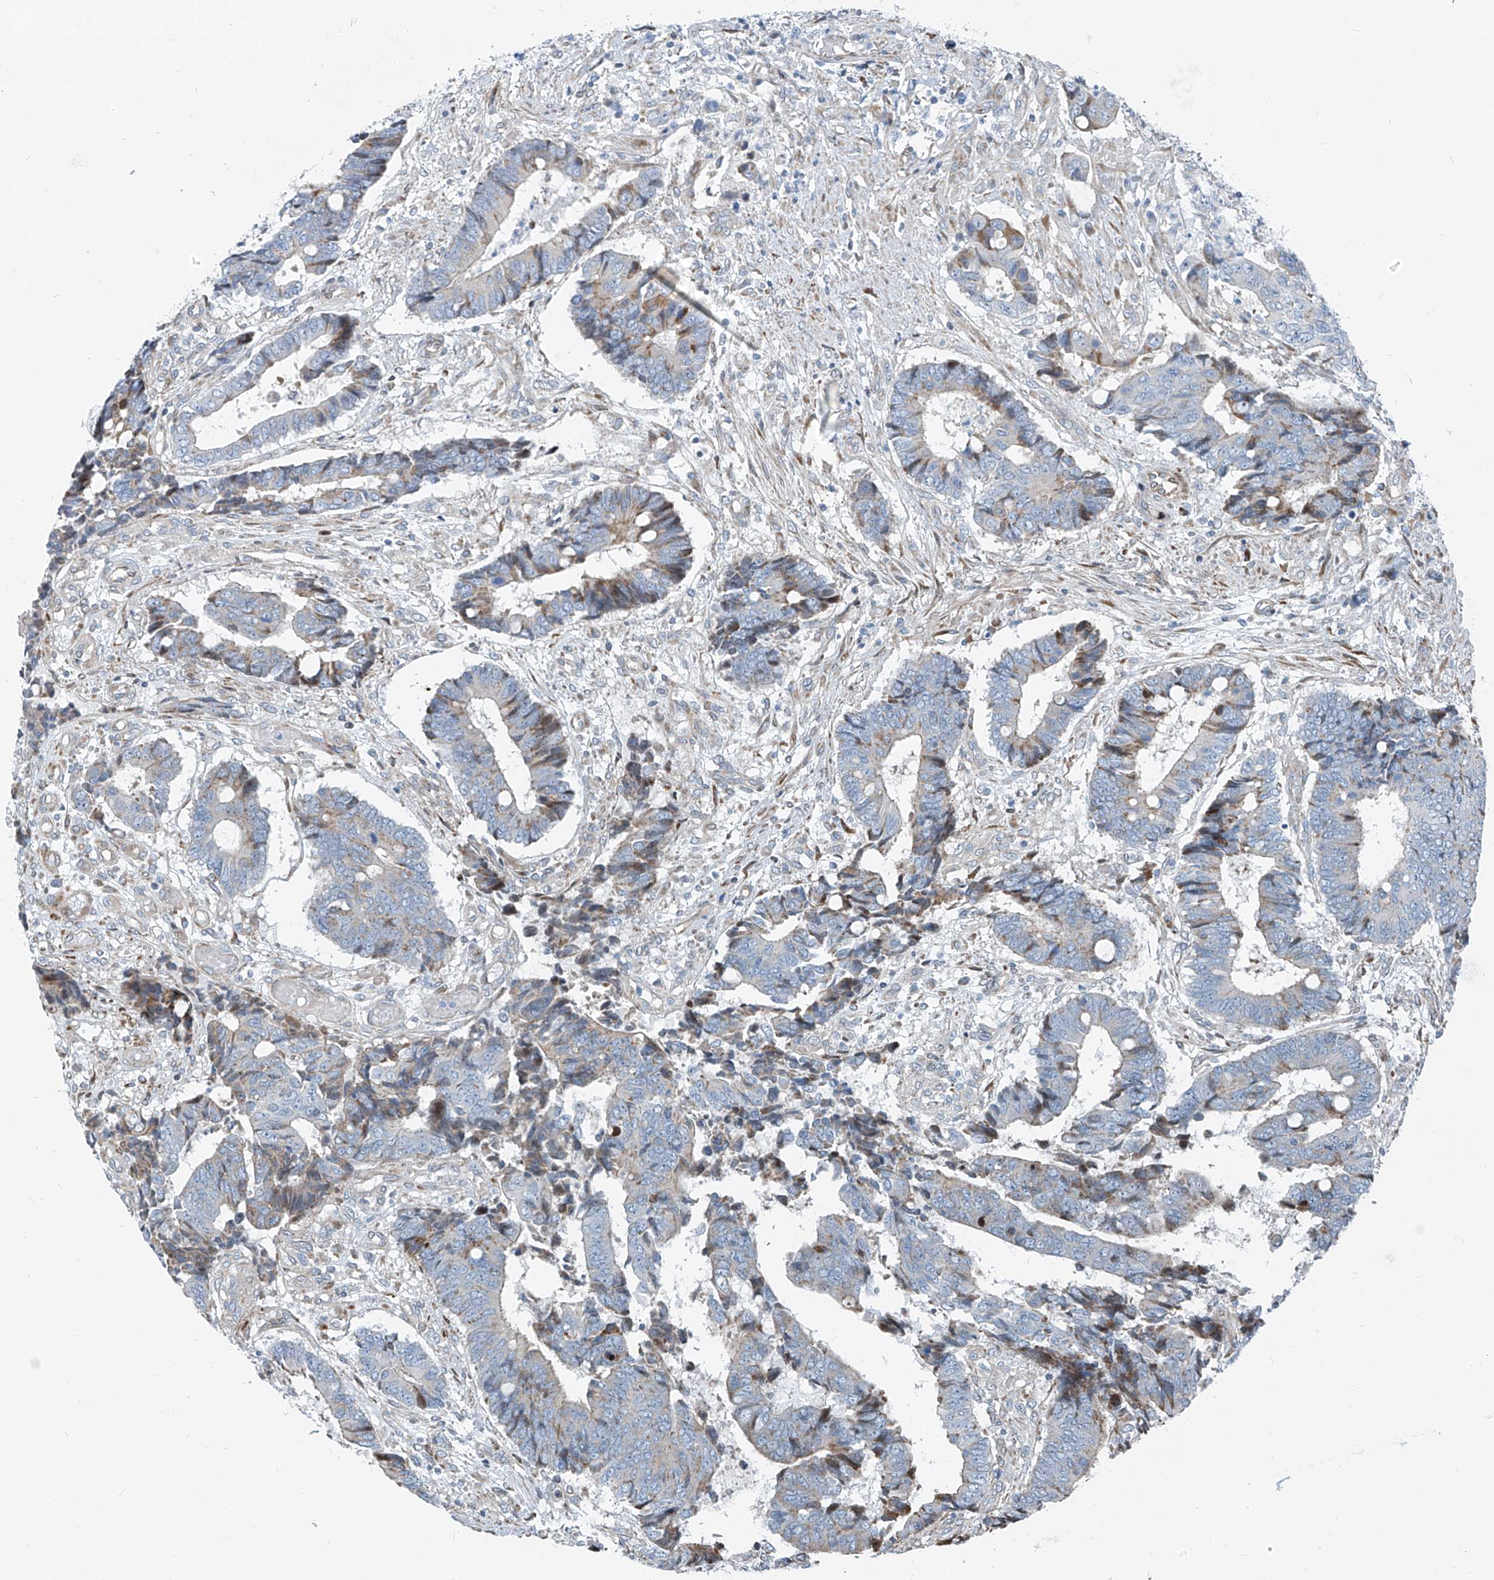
{"staining": {"intensity": "moderate", "quantity": "<25%", "location": "cytoplasmic/membranous"}, "tissue": "colorectal cancer", "cell_type": "Tumor cells", "image_type": "cancer", "snomed": [{"axis": "morphology", "description": "Adenocarcinoma, NOS"}, {"axis": "topography", "description": "Rectum"}], "caption": "Protein expression analysis of adenocarcinoma (colorectal) exhibits moderate cytoplasmic/membranous expression in about <25% of tumor cells.", "gene": "HIC2", "patient": {"sex": "male", "age": 84}}